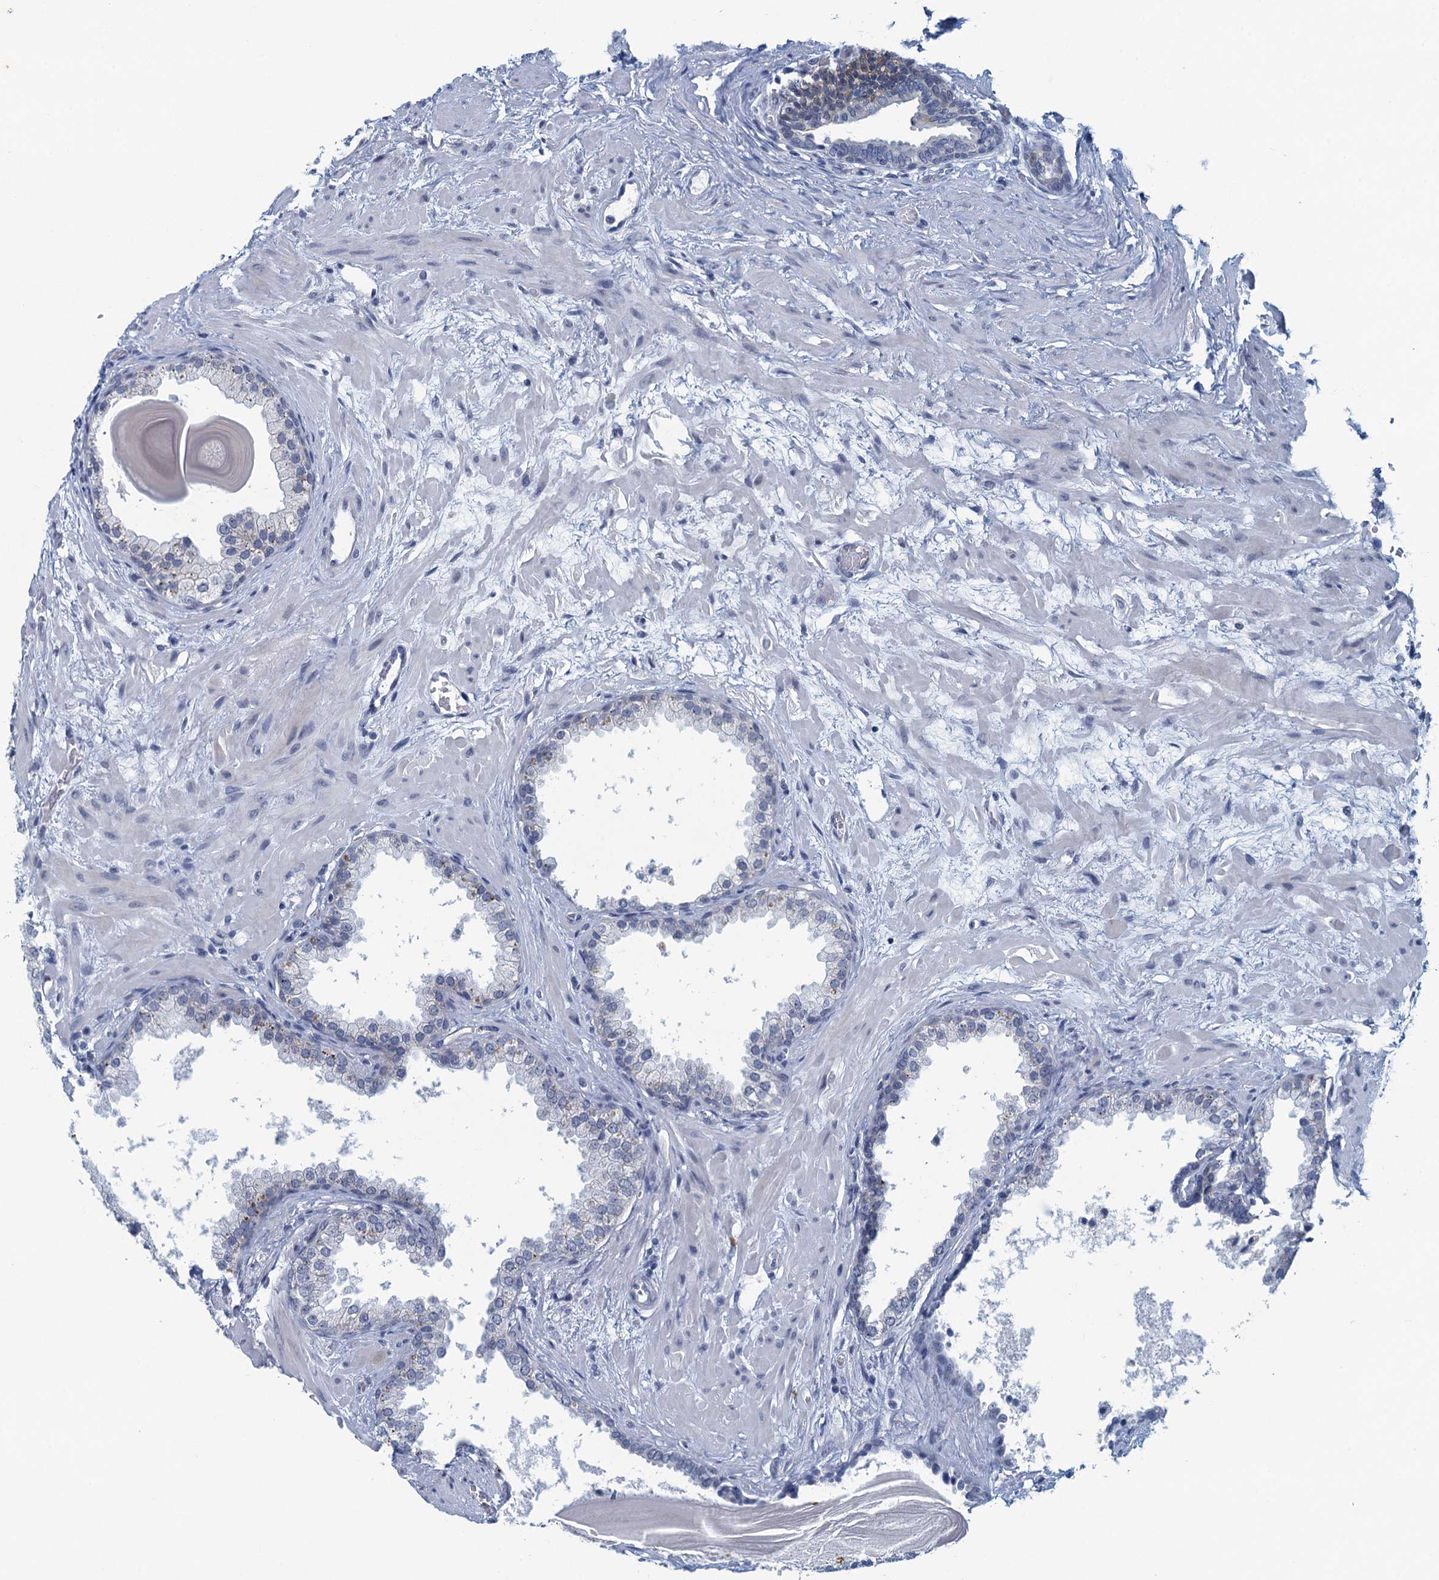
{"staining": {"intensity": "negative", "quantity": "none", "location": "none"}, "tissue": "prostate", "cell_type": "Glandular cells", "image_type": "normal", "snomed": [{"axis": "morphology", "description": "Normal tissue, NOS"}, {"axis": "topography", "description": "Prostate"}], "caption": "Immunohistochemical staining of unremarkable prostate displays no significant positivity in glandular cells.", "gene": "C16orf95", "patient": {"sex": "male", "age": 48}}